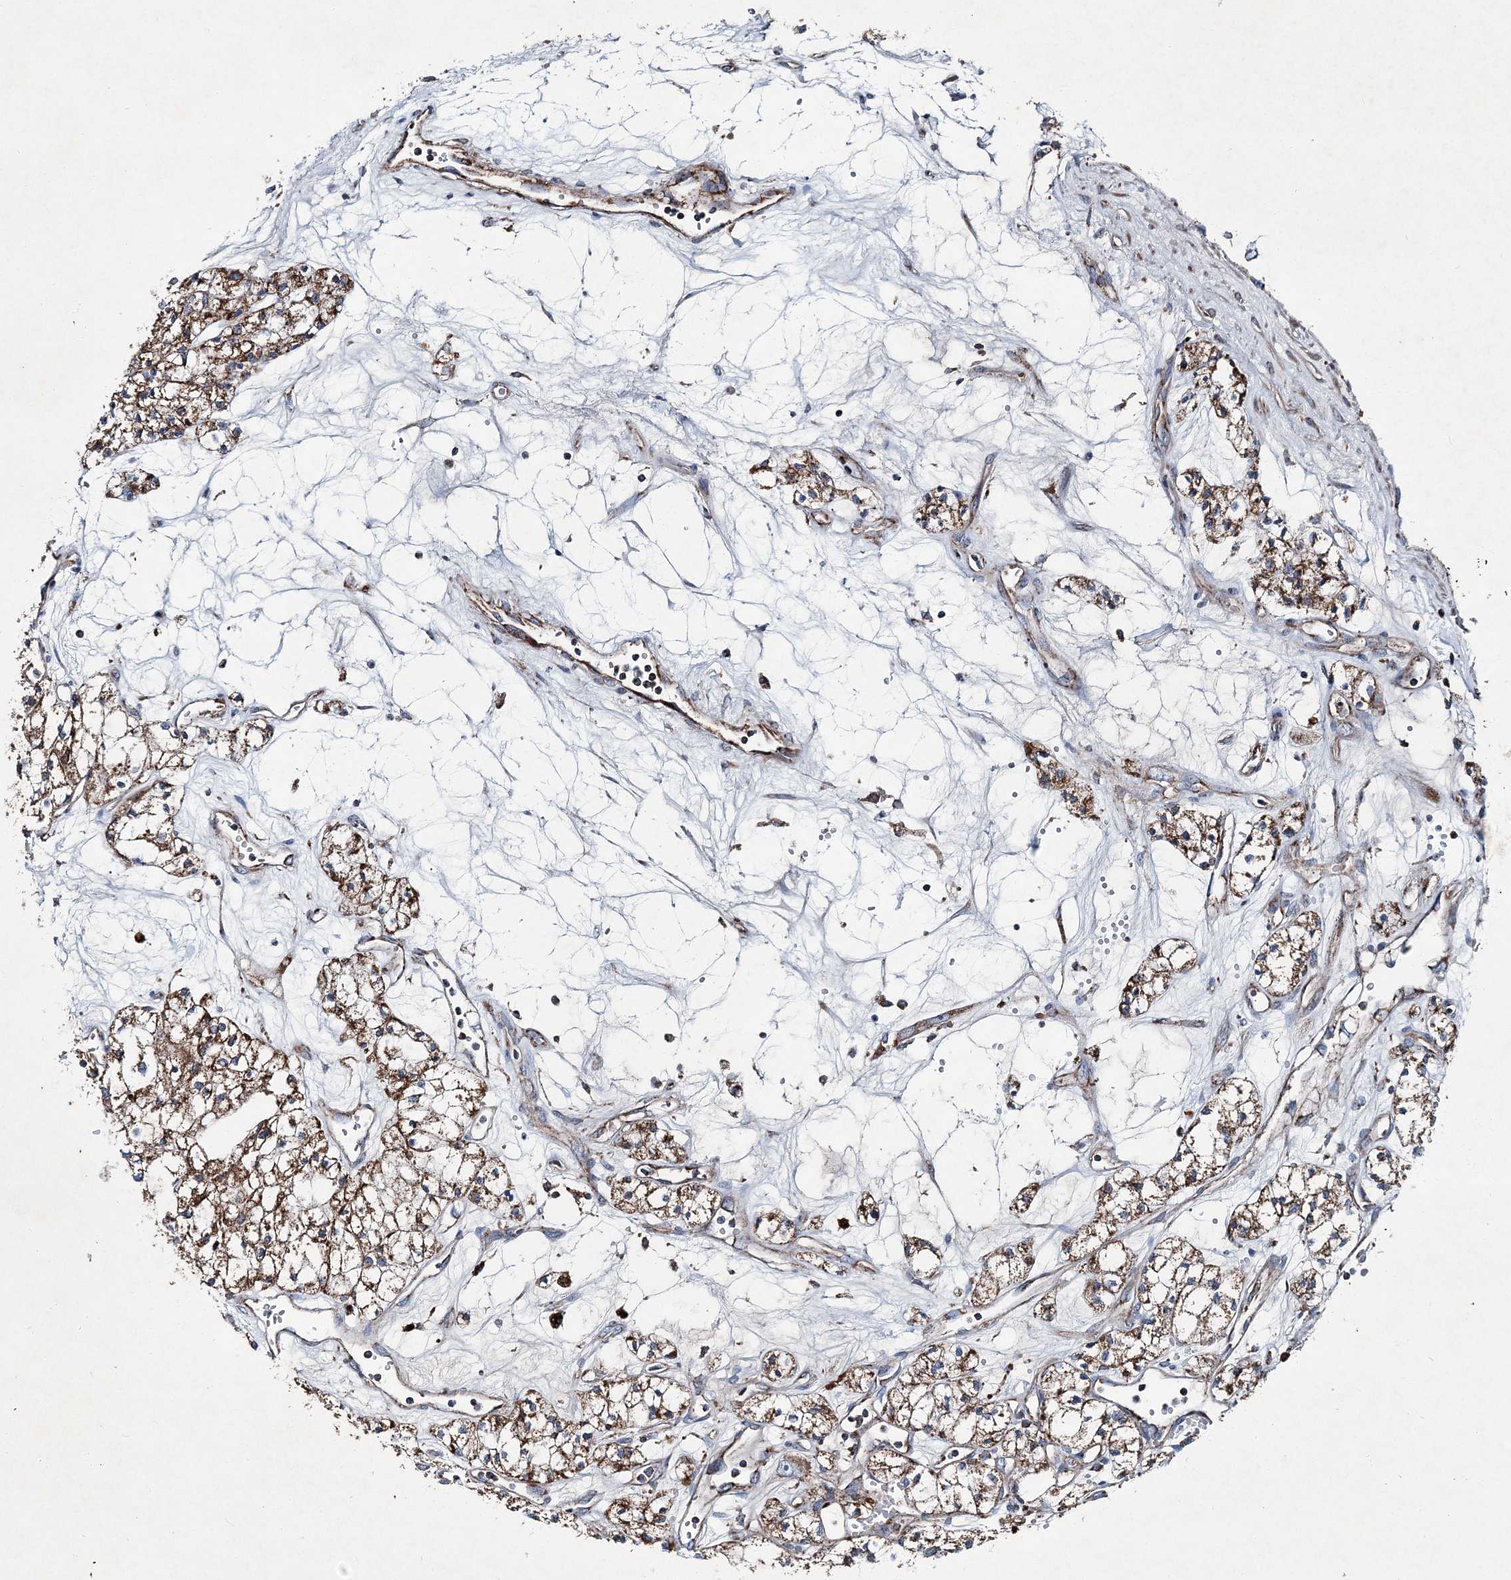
{"staining": {"intensity": "moderate", "quantity": ">75%", "location": "cytoplasmic/membranous"}, "tissue": "renal cancer", "cell_type": "Tumor cells", "image_type": "cancer", "snomed": [{"axis": "morphology", "description": "Adenocarcinoma, NOS"}, {"axis": "topography", "description": "Kidney"}], "caption": "IHC micrograph of neoplastic tissue: adenocarcinoma (renal) stained using immunohistochemistry (IHC) reveals medium levels of moderate protein expression localized specifically in the cytoplasmic/membranous of tumor cells, appearing as a cytoplasmic/membranous brown color.", "gene": "SPAG16", "patient": {"sex": "male", "age": 59}}